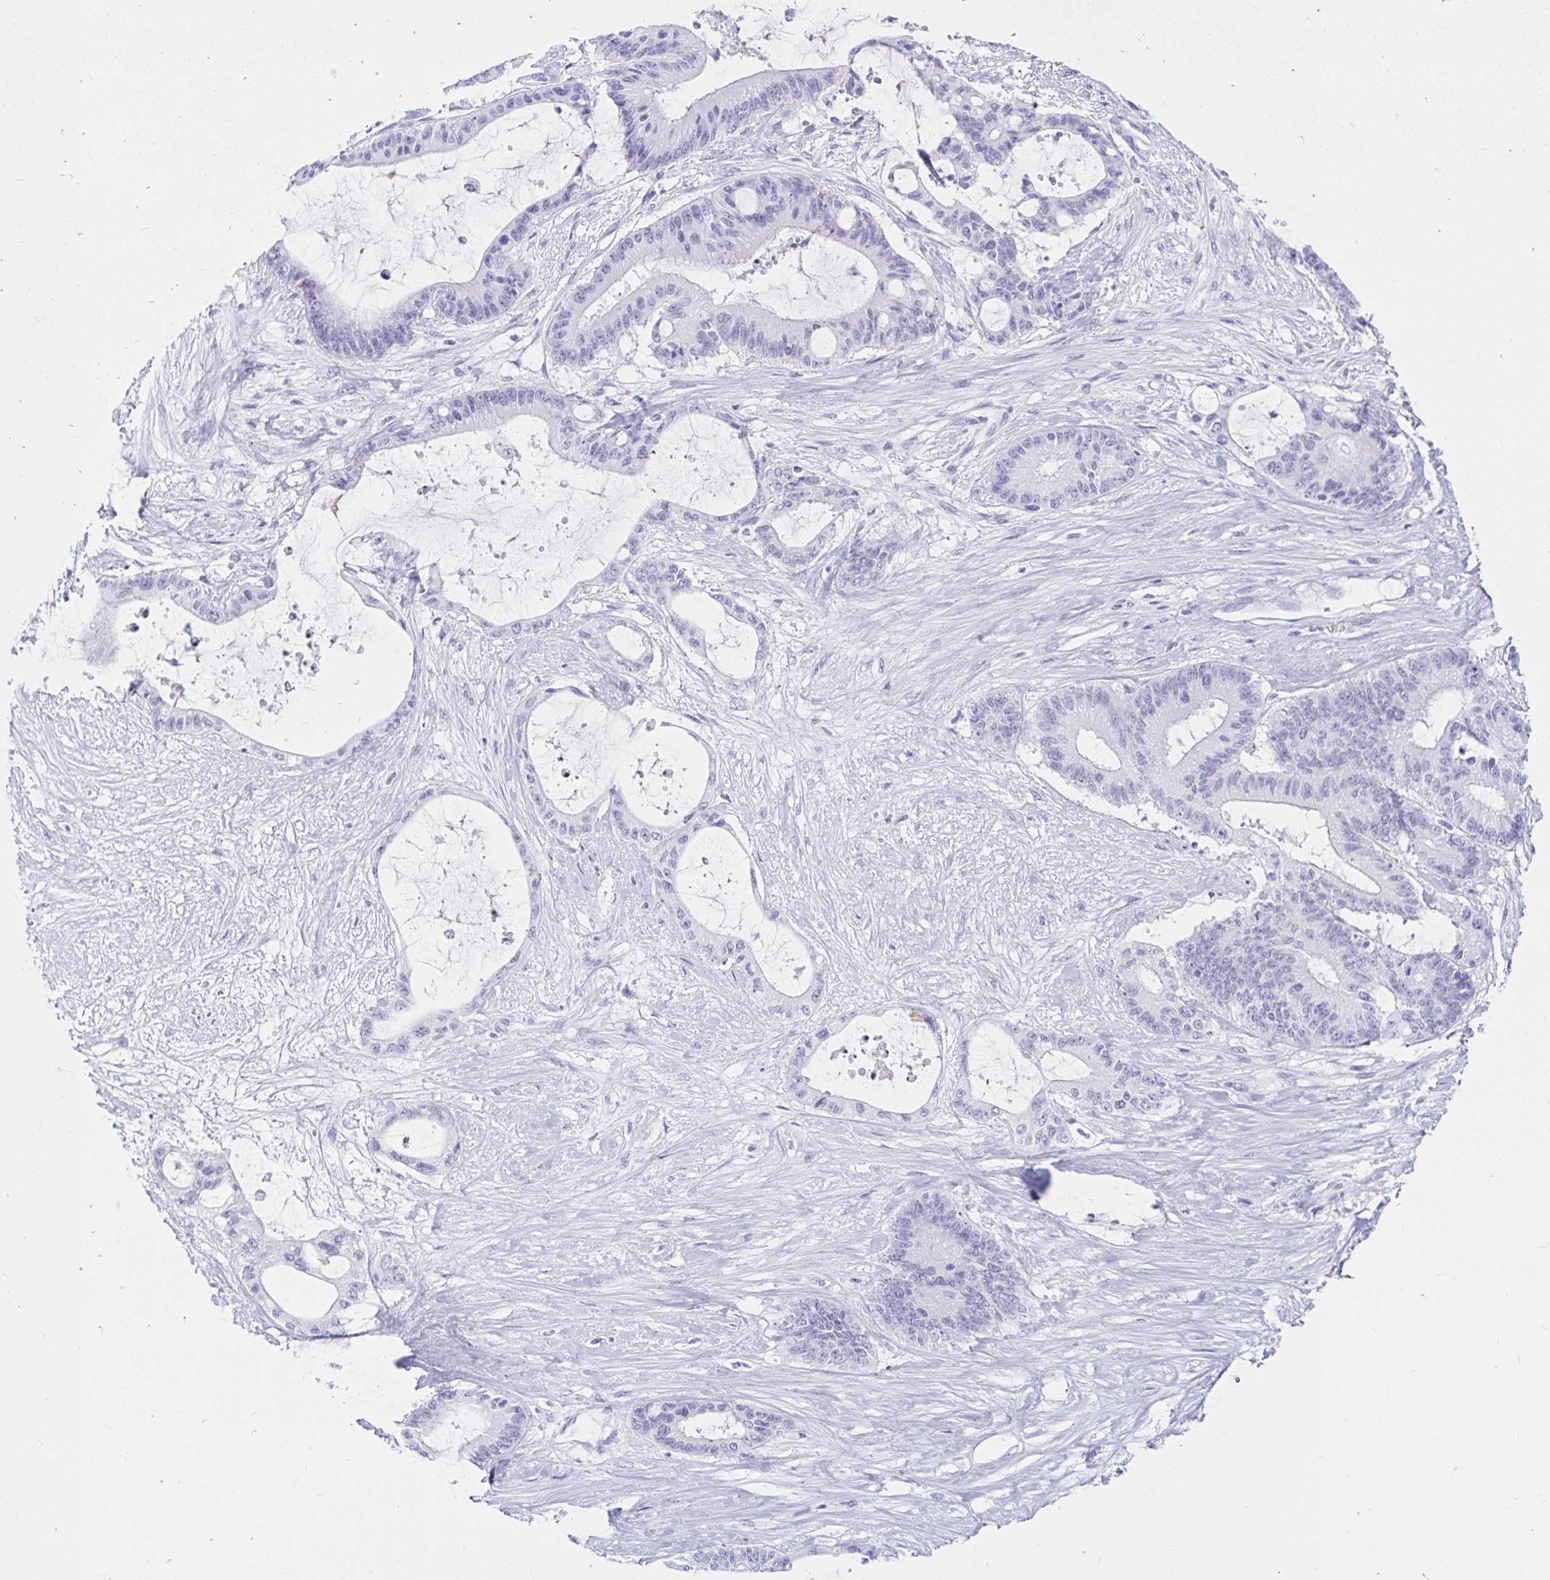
{"staining": {"intensity": "negative", "quantity": "none", "location": "none"}, "tissue": "liver cancer", "cell_type": "Tumor cells", "image_type": "cancer", "snomed": [{"axis": "morphology", "description": "Normal tissue, NOS"}, {"axis": "morphology", "description": "Cholangiocarcinoma"}, {"axis": "topography", "description": "Liver"}, {"axis": "topography", "description": "Peripheral nerve tissue"}], "caption": "A histopathology image of cholangiocarcinoma (liver) stained for a protein displays no brown staining in tumor cells.", "gene": "OR6T1", "patient": {"sex": "female", "age": 73}}